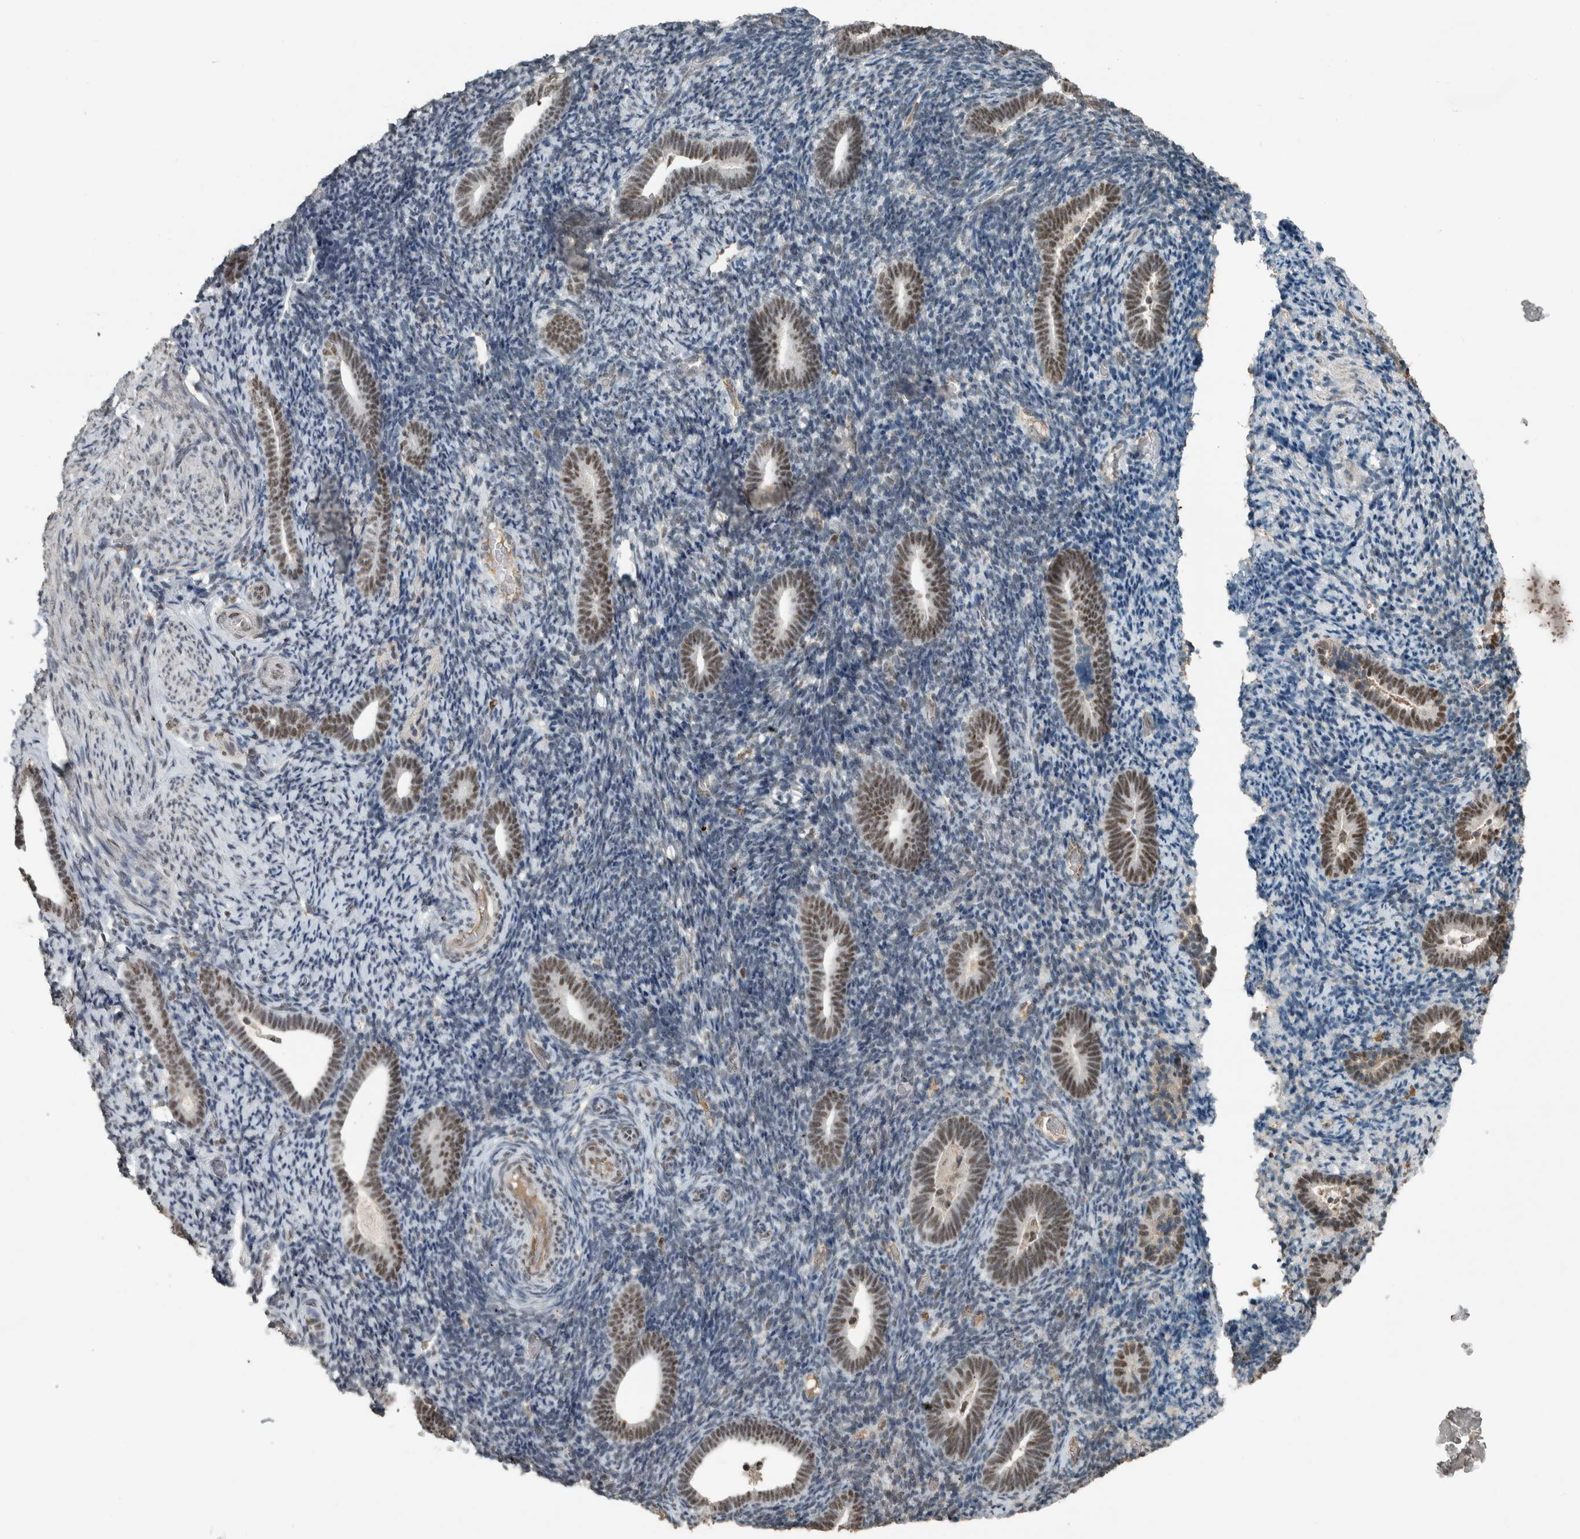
{"staining": {"intensity": "negative", "quantity": "none", "location": "none"}, "tissue": "endometrium", "cell_type": "Cells in endometrial stroma", "image_type": "normal", "snomed": [{"axis": "morphology", "description": "Normal tissue, NOS"}, {"axis": "topography", "description": "Endometrium"}], "caption": "This photomicrograph is of normal endometrium stained with IHC to label a protein in brown with the nuclei are counter-stained blue. There is no staining in cells in endometrial stroma. Nuclei are stained in blue.", "gene": "ZNF24", "patient": {"sex": "female", "age": 51}}